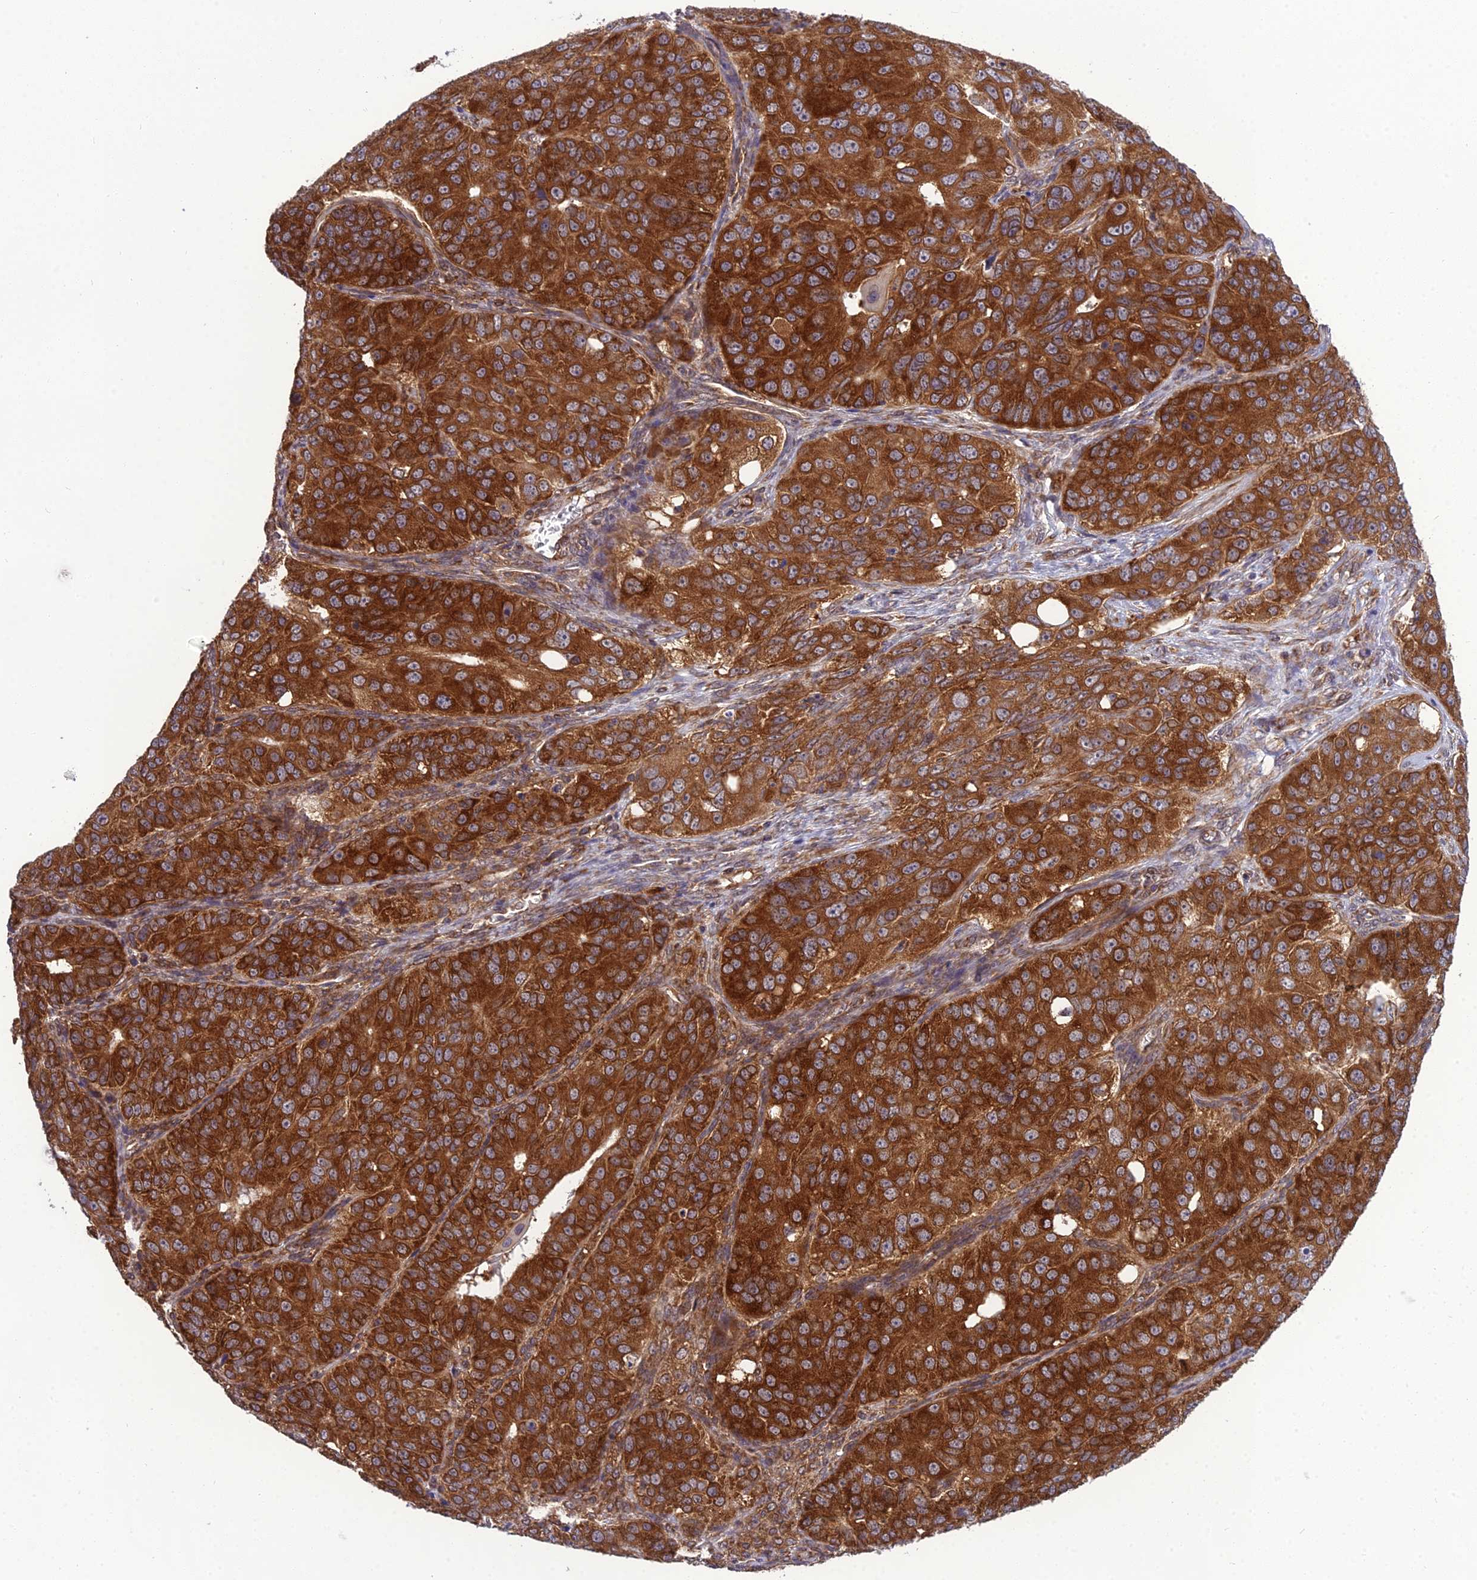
{"staining": {"intensity": "strong", "quantity": ">75%", "location": "cytoplasmic/membranous"}, "tissue": "ovarian cancer", "cell_type": "Tumor cells", "image_type": "cancer", "snomed": [{"axis": "morphology", "description": "Carcinoma, endometroid"}, {"axis": "topography", "description": "Ovary"}], "caption": "About >75% of tumor cells in human endometroid carcinoma (ovarian) exhibit strong cytoplasmic/membranous protein positivity as visualized by brown immunohistochemical staining.", "gene": "DHCR7", "patient": {"sex": "female", "age": 51}}